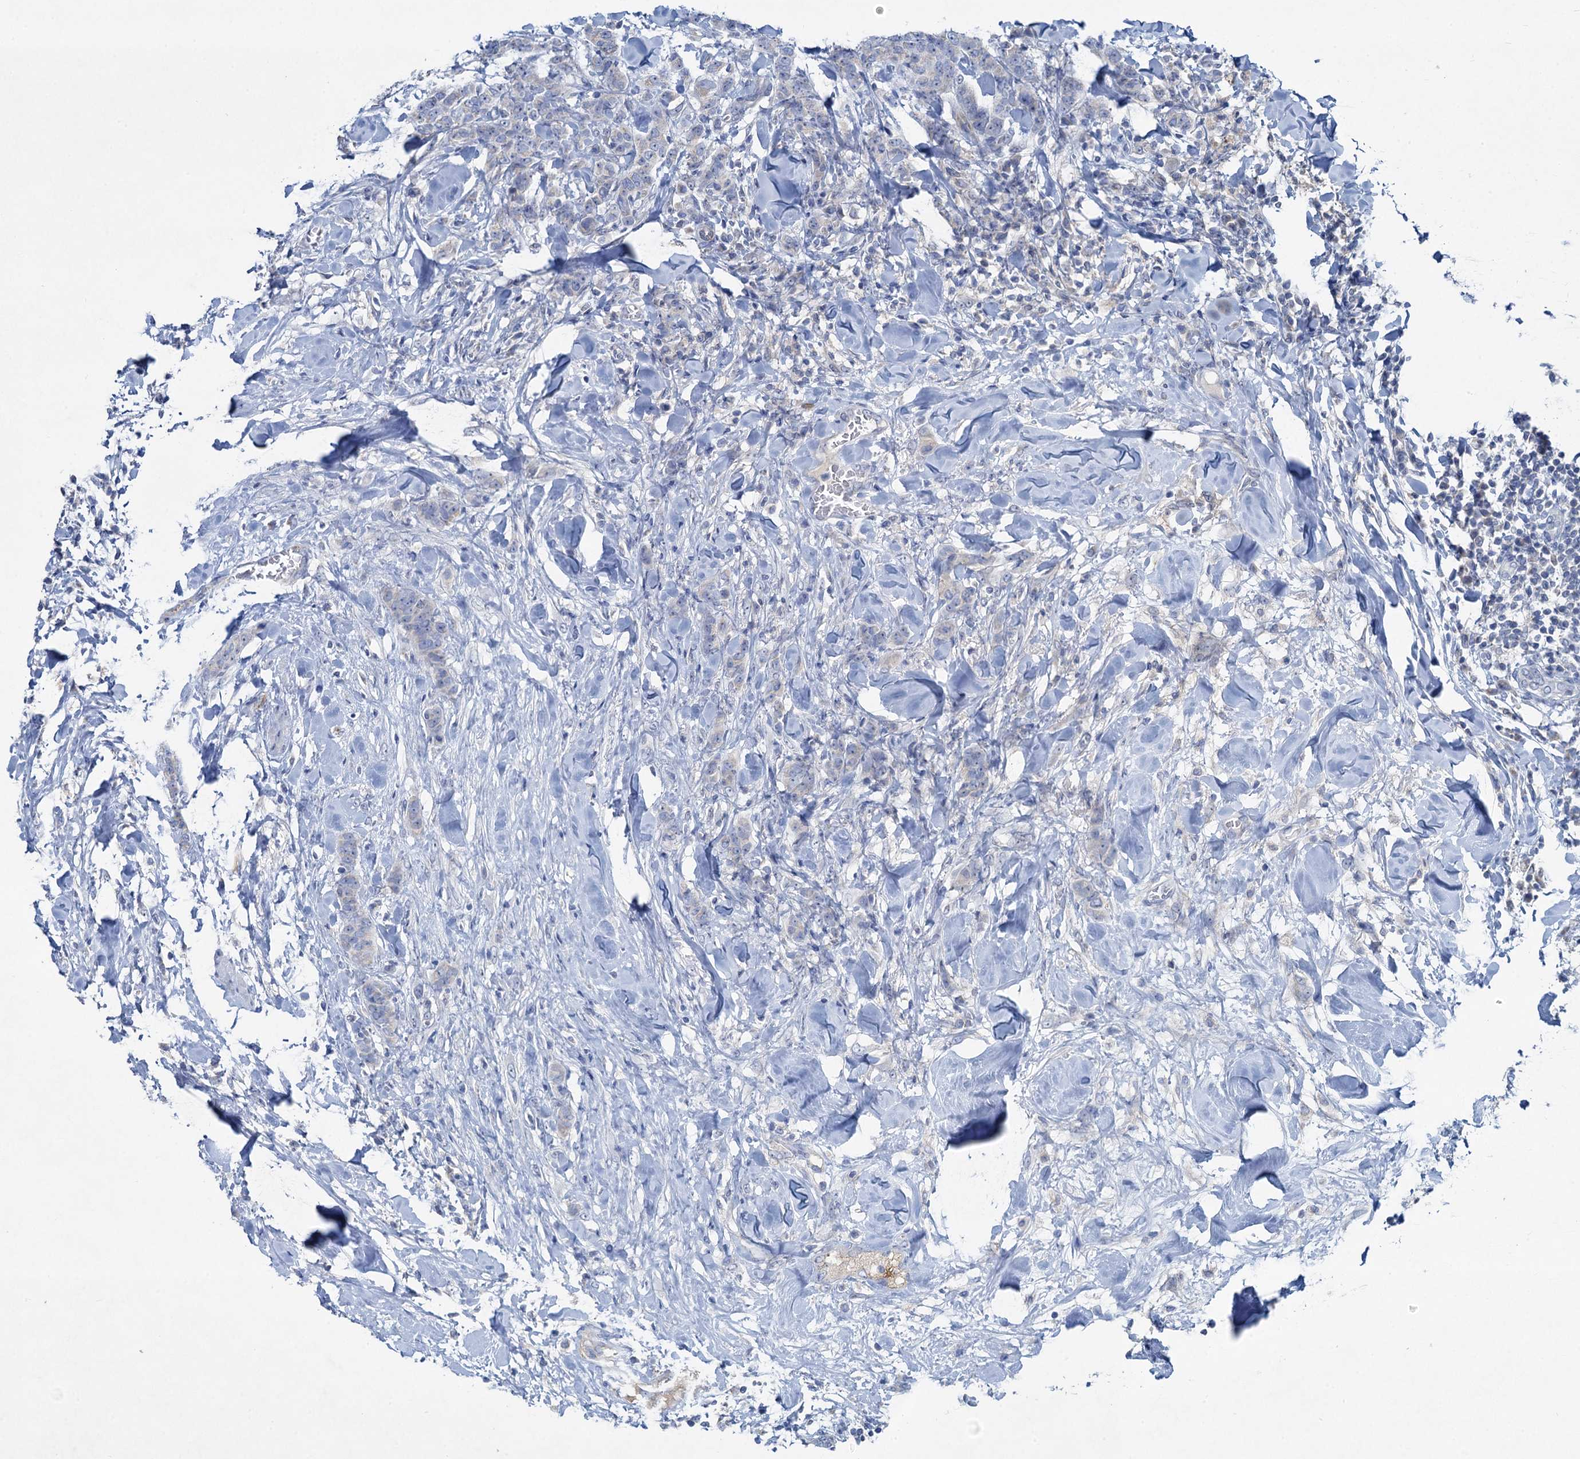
{"staining": {"intensity": "negative", "quantity": "none", "location": "none"}, "tissue": "breast cancer", "cell_type": "Tumor cells", "image_type": "cancer", "snomed": [{"axis": "morphology", "description": "Duct carcinoma"}, {"axis": "topography", "description": "Breast"}], "caption": "The micrograph exhibits no staining of tumor cells in breast cancer.", "gene": "PLLP", "patient": {"sex": "female", "age": 40}}